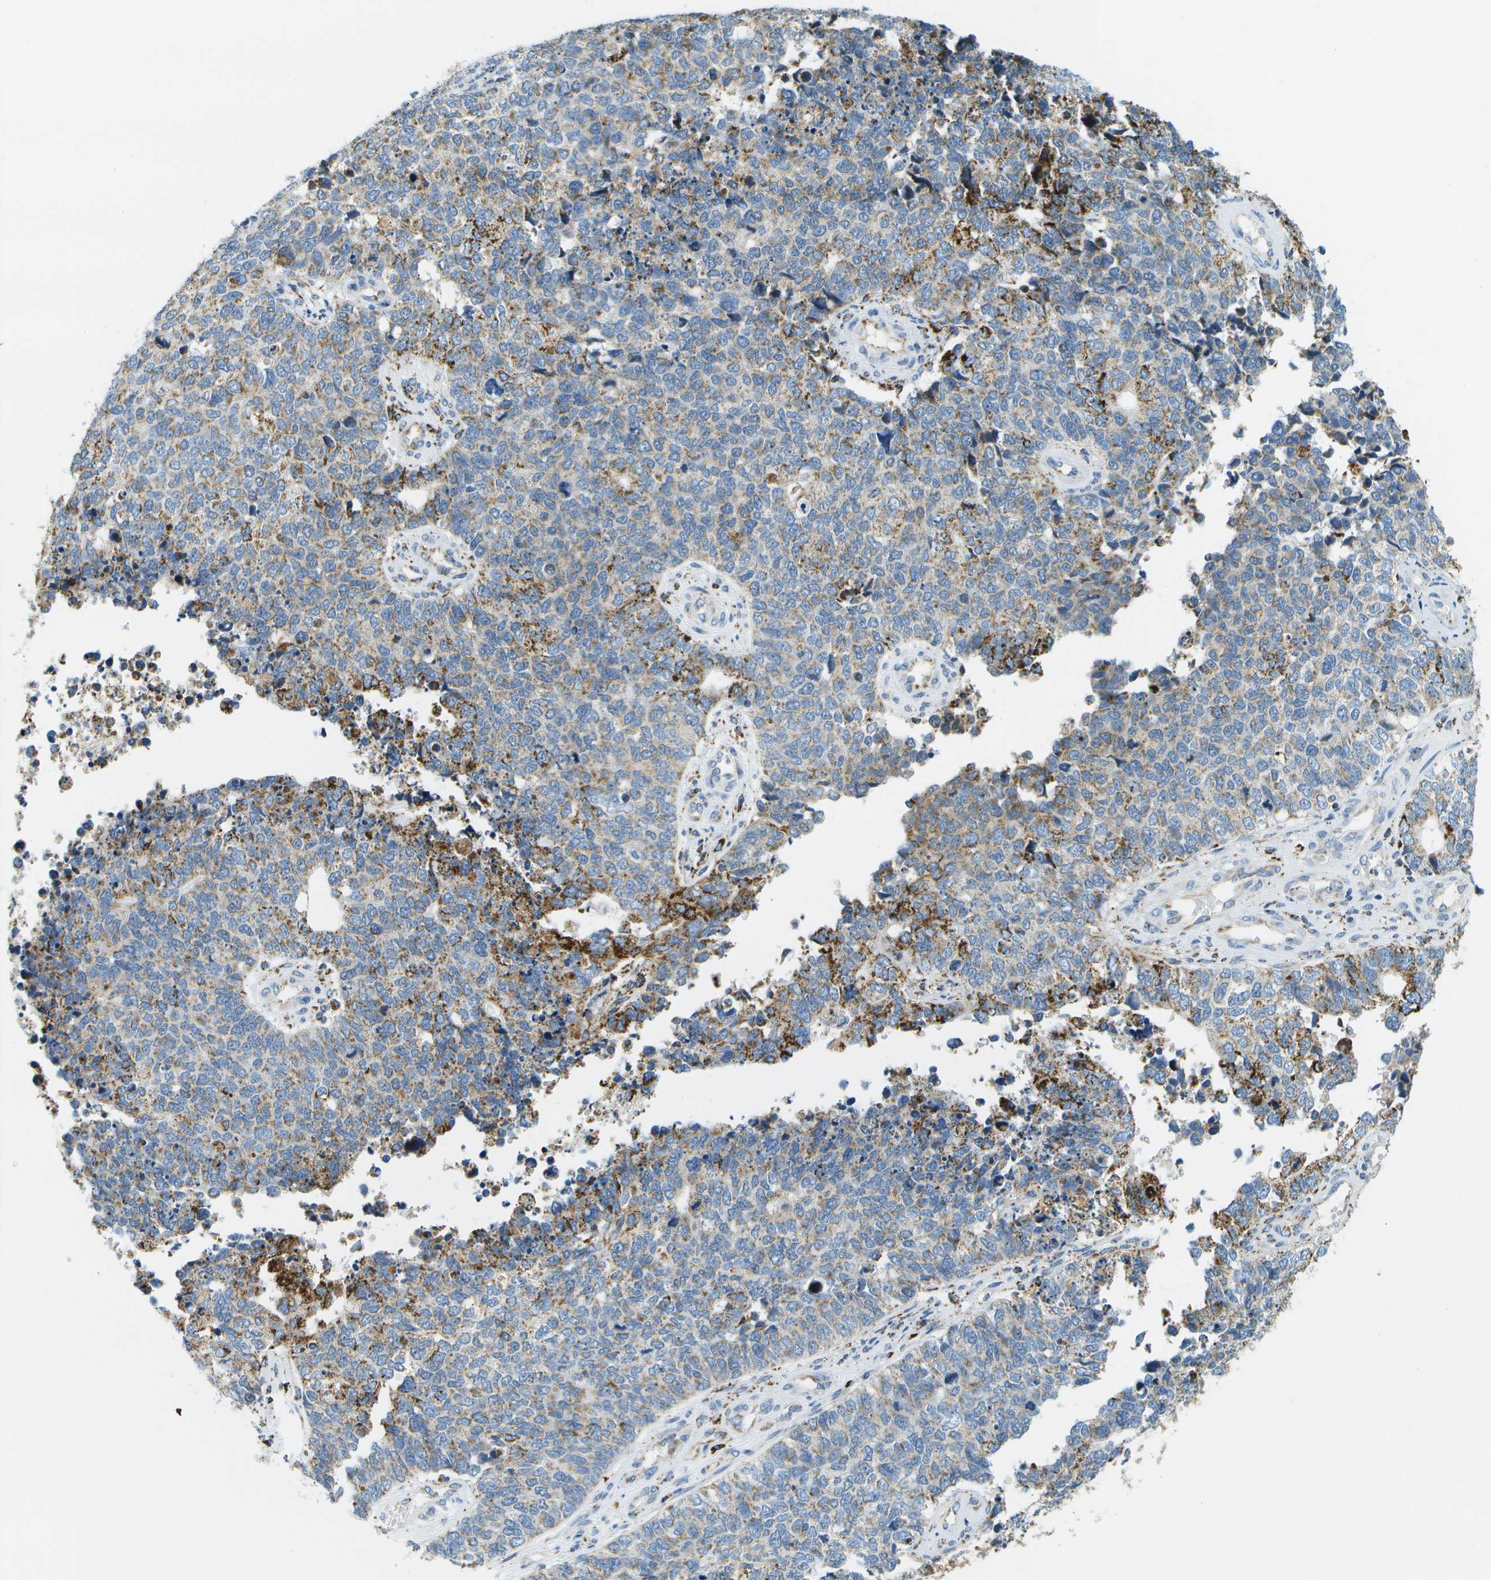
{"staining": {"intensity": "moderate", "quantity": "25%-75%", "location": "cytoplasmic/membranous"}, "tissue": "cervical cancer", "cell_type": "Tumor cells", "image_type": "cancer", "snomed": [{"axis": "morphology", "description": "Squamous cell carcinoma, NOS"}, {"axis": "topography", "description": "Cervix"}], "caption": "Immunohistochemical staining of human cervical squamous cell carcinoma reveals moderate cytoplasmic/membranous protein expression in about 25%-75% of tumor cells.", "gene": "HLCS", "patient": {"sex": "female", "age": 63}}